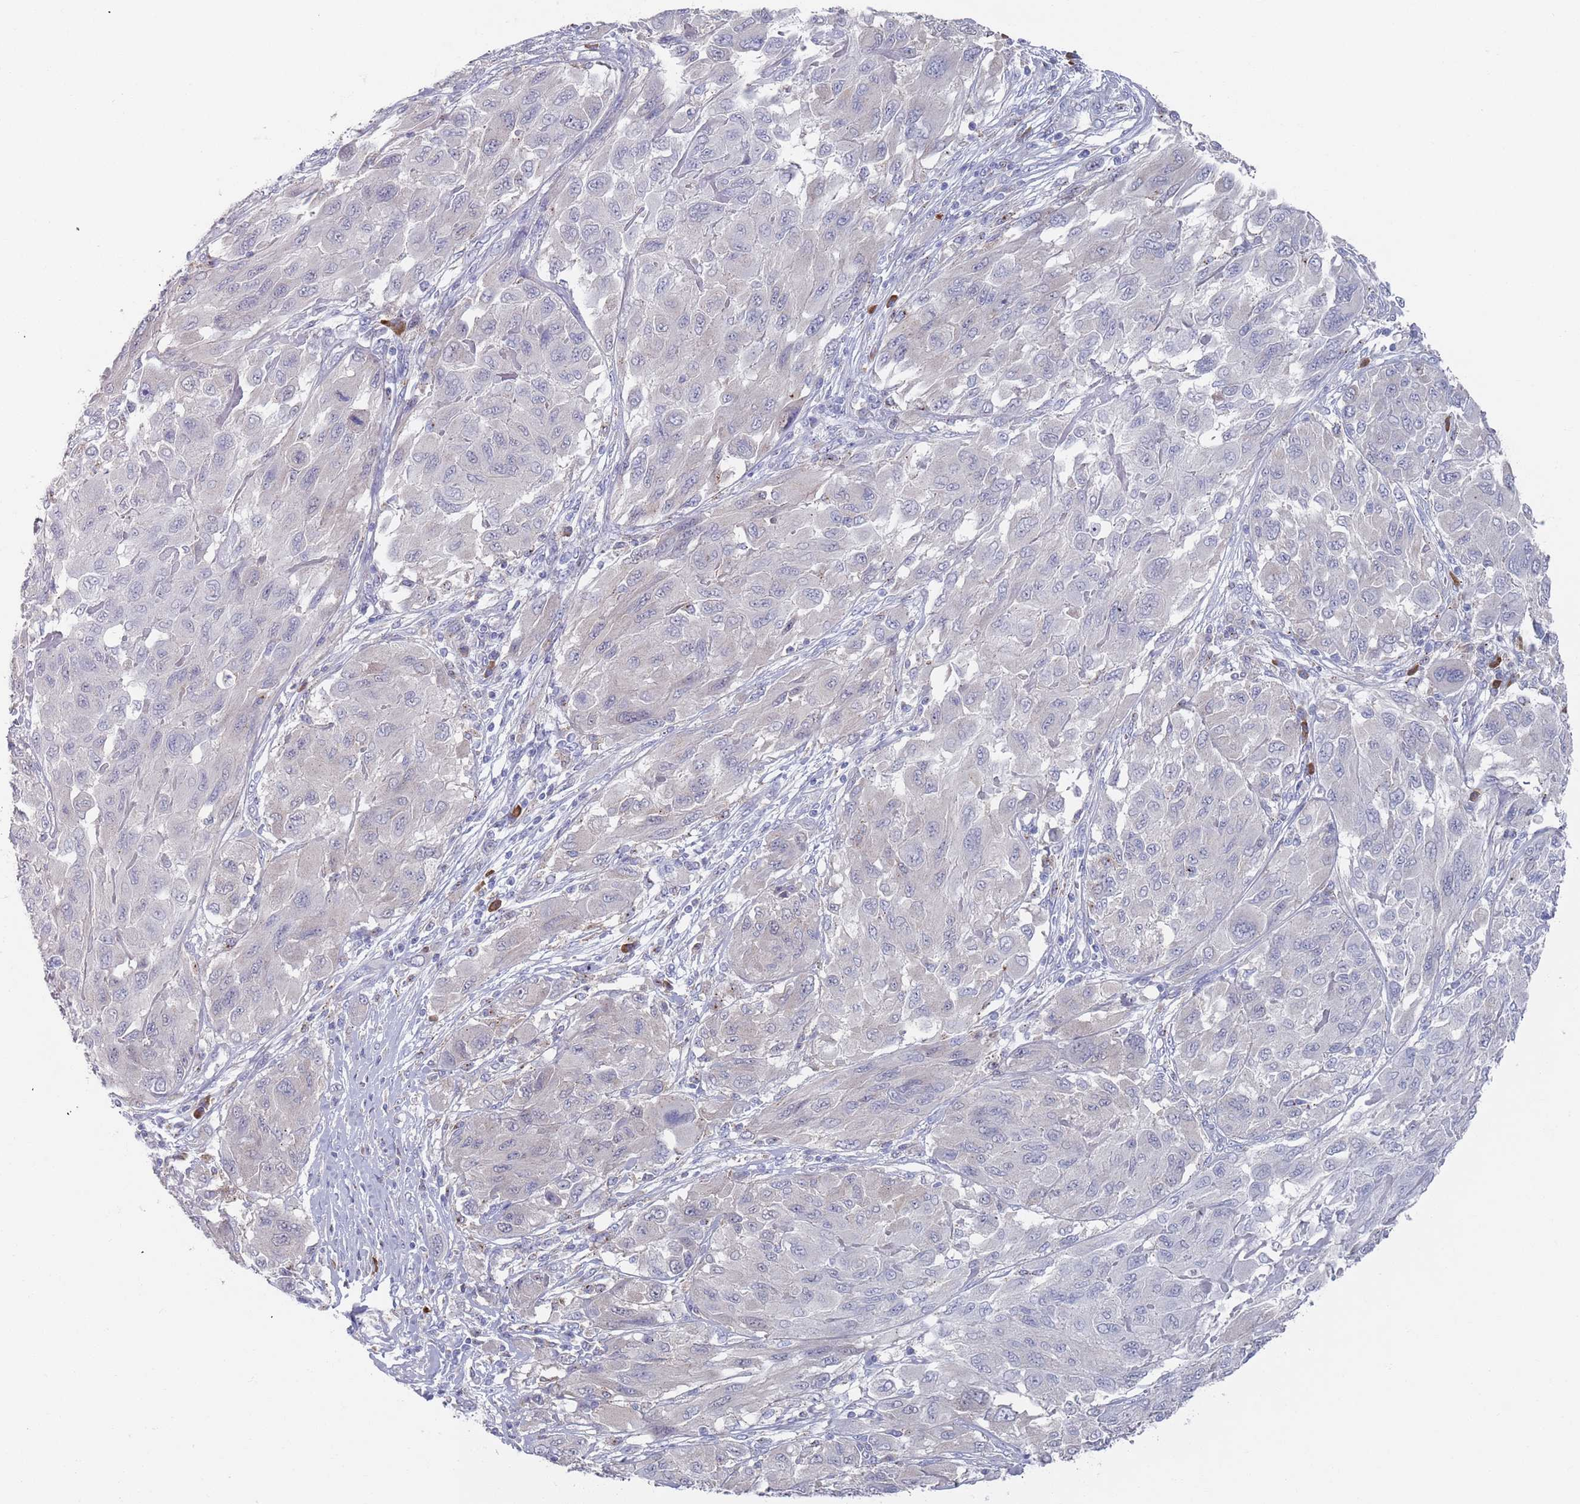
{"staining": {"intensity": "negative", "quantity": "none", "location": "none"}, "tissue": "melanoma", "cell_type": "Tumor cells", "image_type": "cancer", "snomed": [{"axis": "morphology", "description": "Malignant melanoma, NOS"}, {"axis": "topography", "description": "Skin"}], "caption": "Immunohistochemical staining of malignant melanoma reveals no significant expression in tumor cells.", "gene": "MAT1A", "patient": {"sex": "female", "age": 91}}